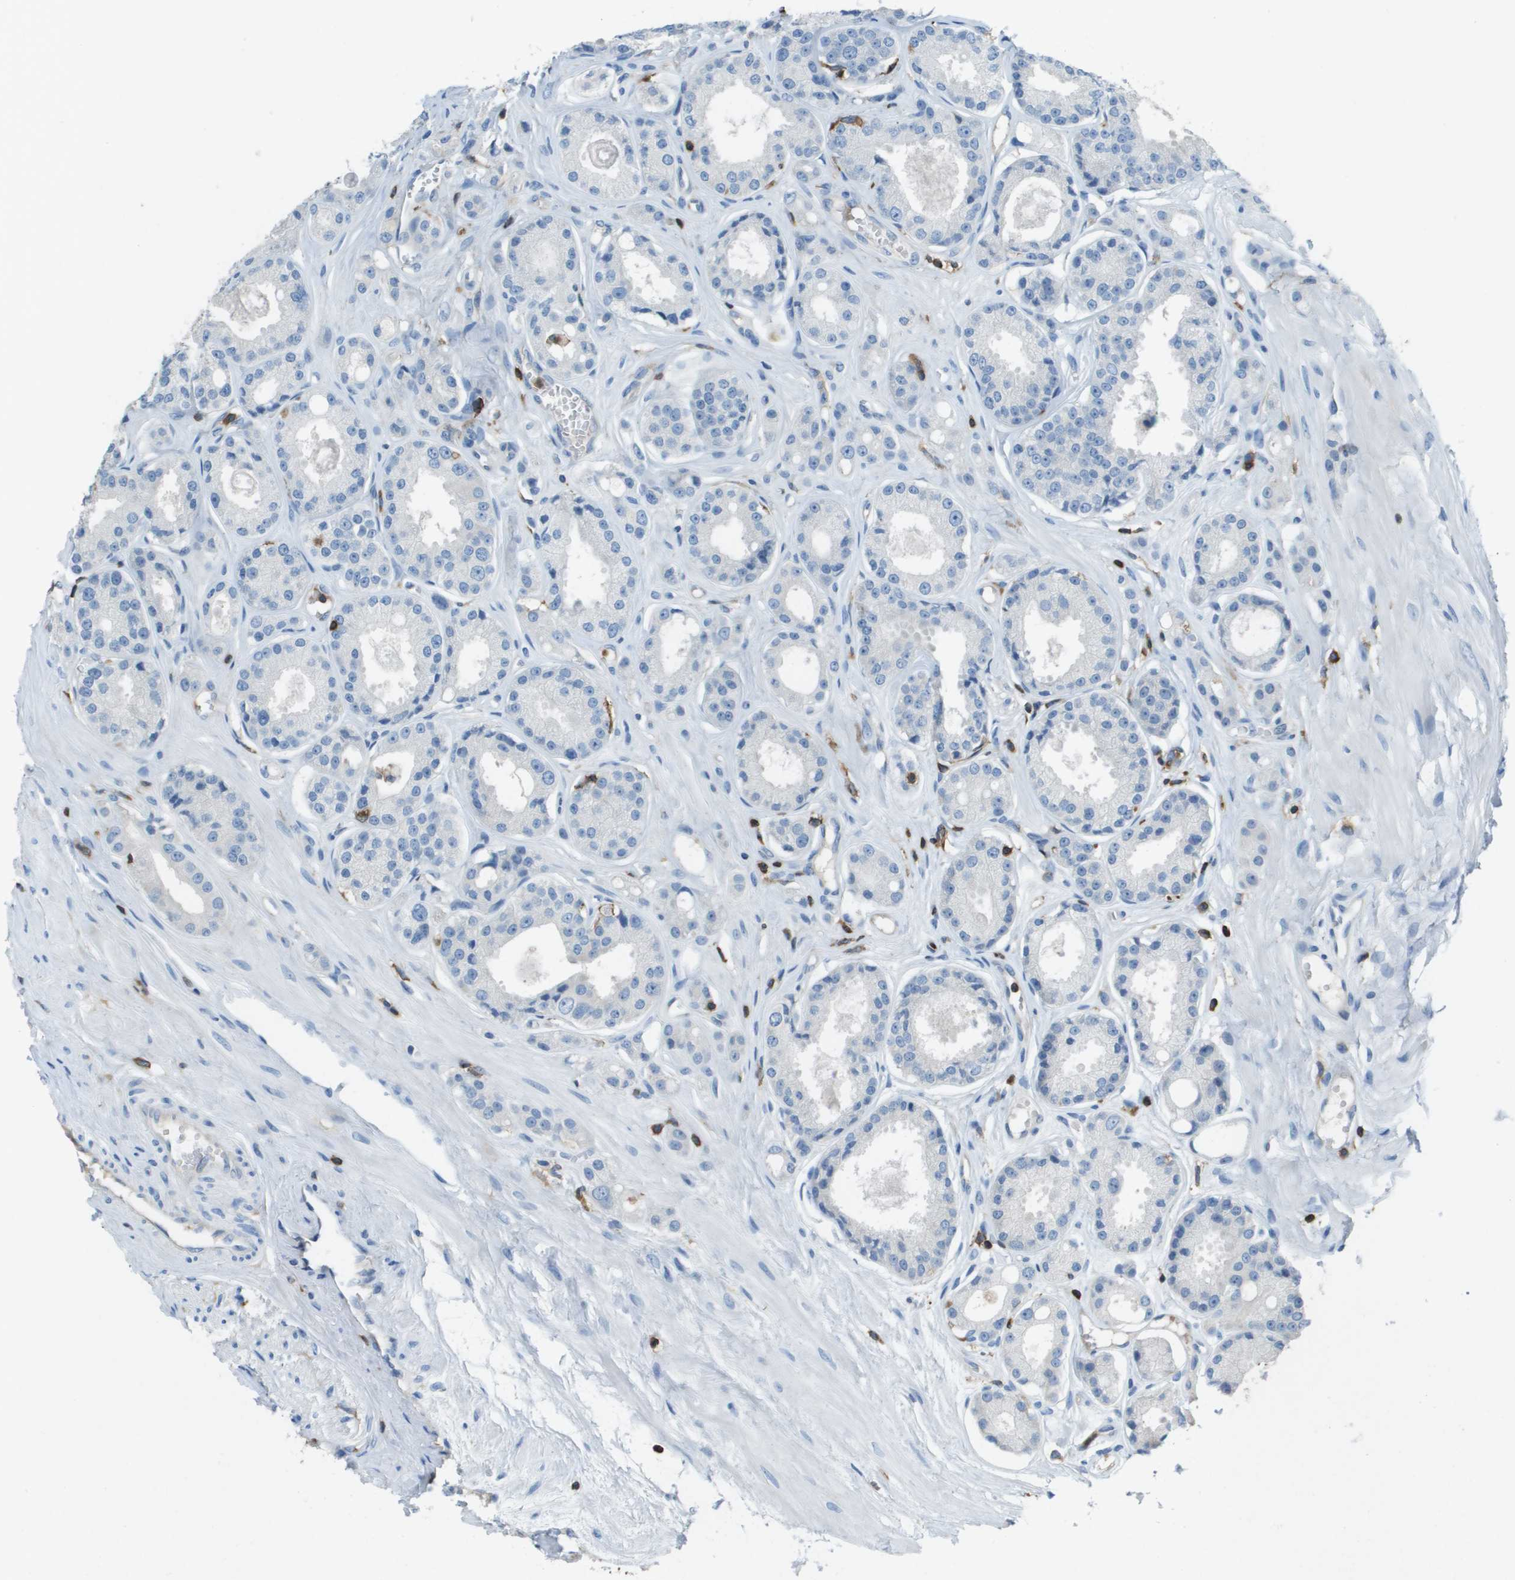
{"staining": {"intensity": "negative", "quantity": "none", "location": "none"}, "tissue": "prostate cancer", "cell_type": "Tumor cells", "image_type": "cancer", "snomed": [{"axis": "morphology", "description": "Adenocarcinoma, Low grade"}, {"axis": "topography", "description": "Prostate"}], "caption": "Photomicrograph shows no protein staining in tumor cells of prostate cancer (adenocarcinoma (low-grade)) tissue. (DAB (3,3'-diaminobenzidine) IHC visualized using brightfield microscopy, high magnification).", "gene": "APBB1IP", "patient": {"sex": "male", "age": 57}}